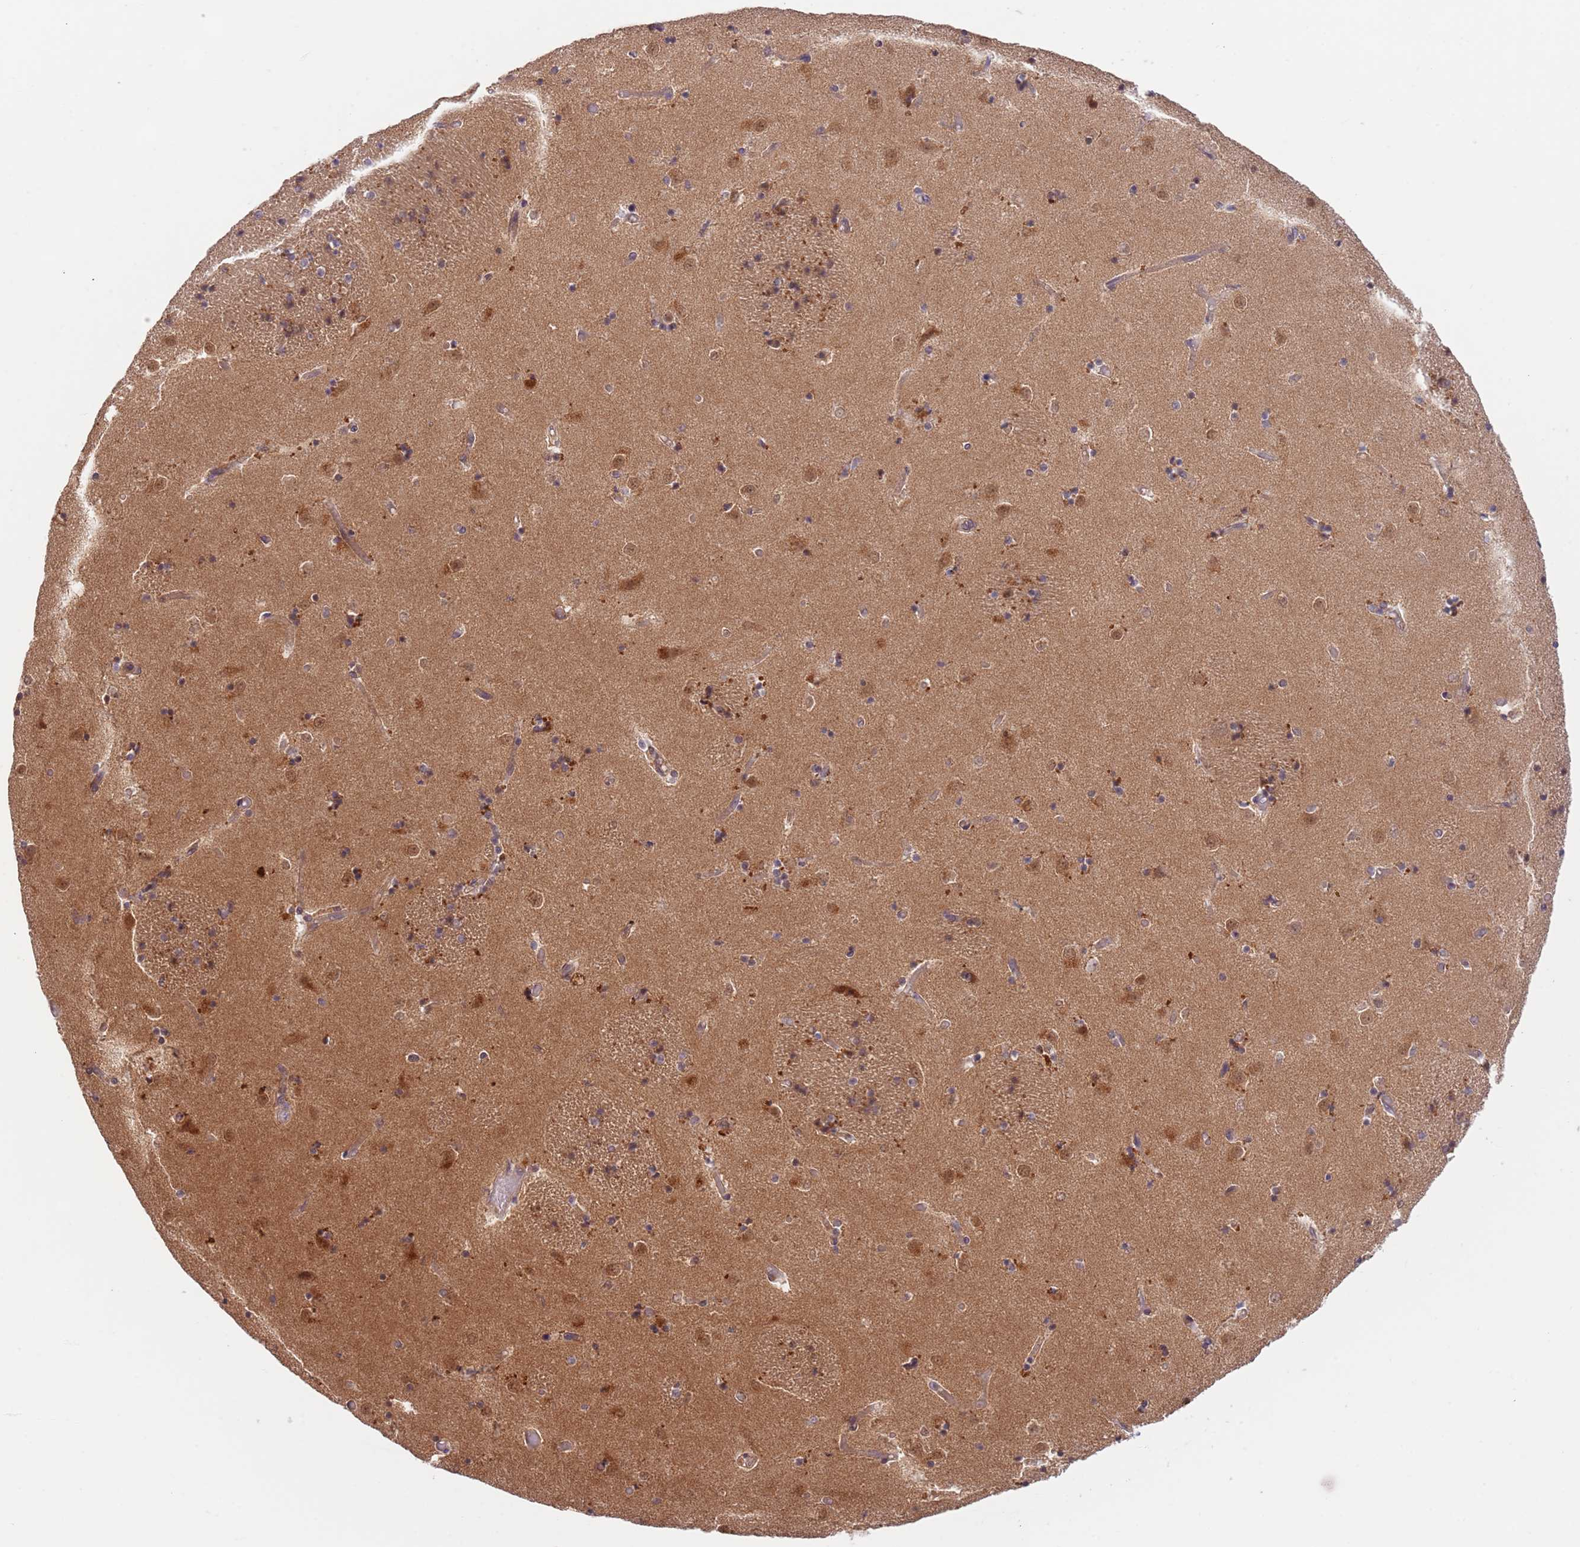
{"staining": {"intensity": "moderate", "quantity": "<25%", "location": "cytoplasmic/membranous,nuclear"}, "tissue": "caudate", "cell_type": "Glial cells", "image_type": "normal", "snomed": [{"axis": "morphology", "description": "Normal tissue, NOS"}, {"axis": "topography", "description": "Lateral ventricle wall"}], "caption": "DAB (3,3'-diaminobenzidine) immunohistochemical staining of unremarkable caudate shows moderate cytoplasmic/membranous,nuclear protein staining in approximately <25% of glial cells. The staining was performed using DAB, with brown indicating positive protein expression. Nuclei are stained blue with hematoxylin.", "gene": "GUK1", "patient": {"sex": "female", "age": 52}}